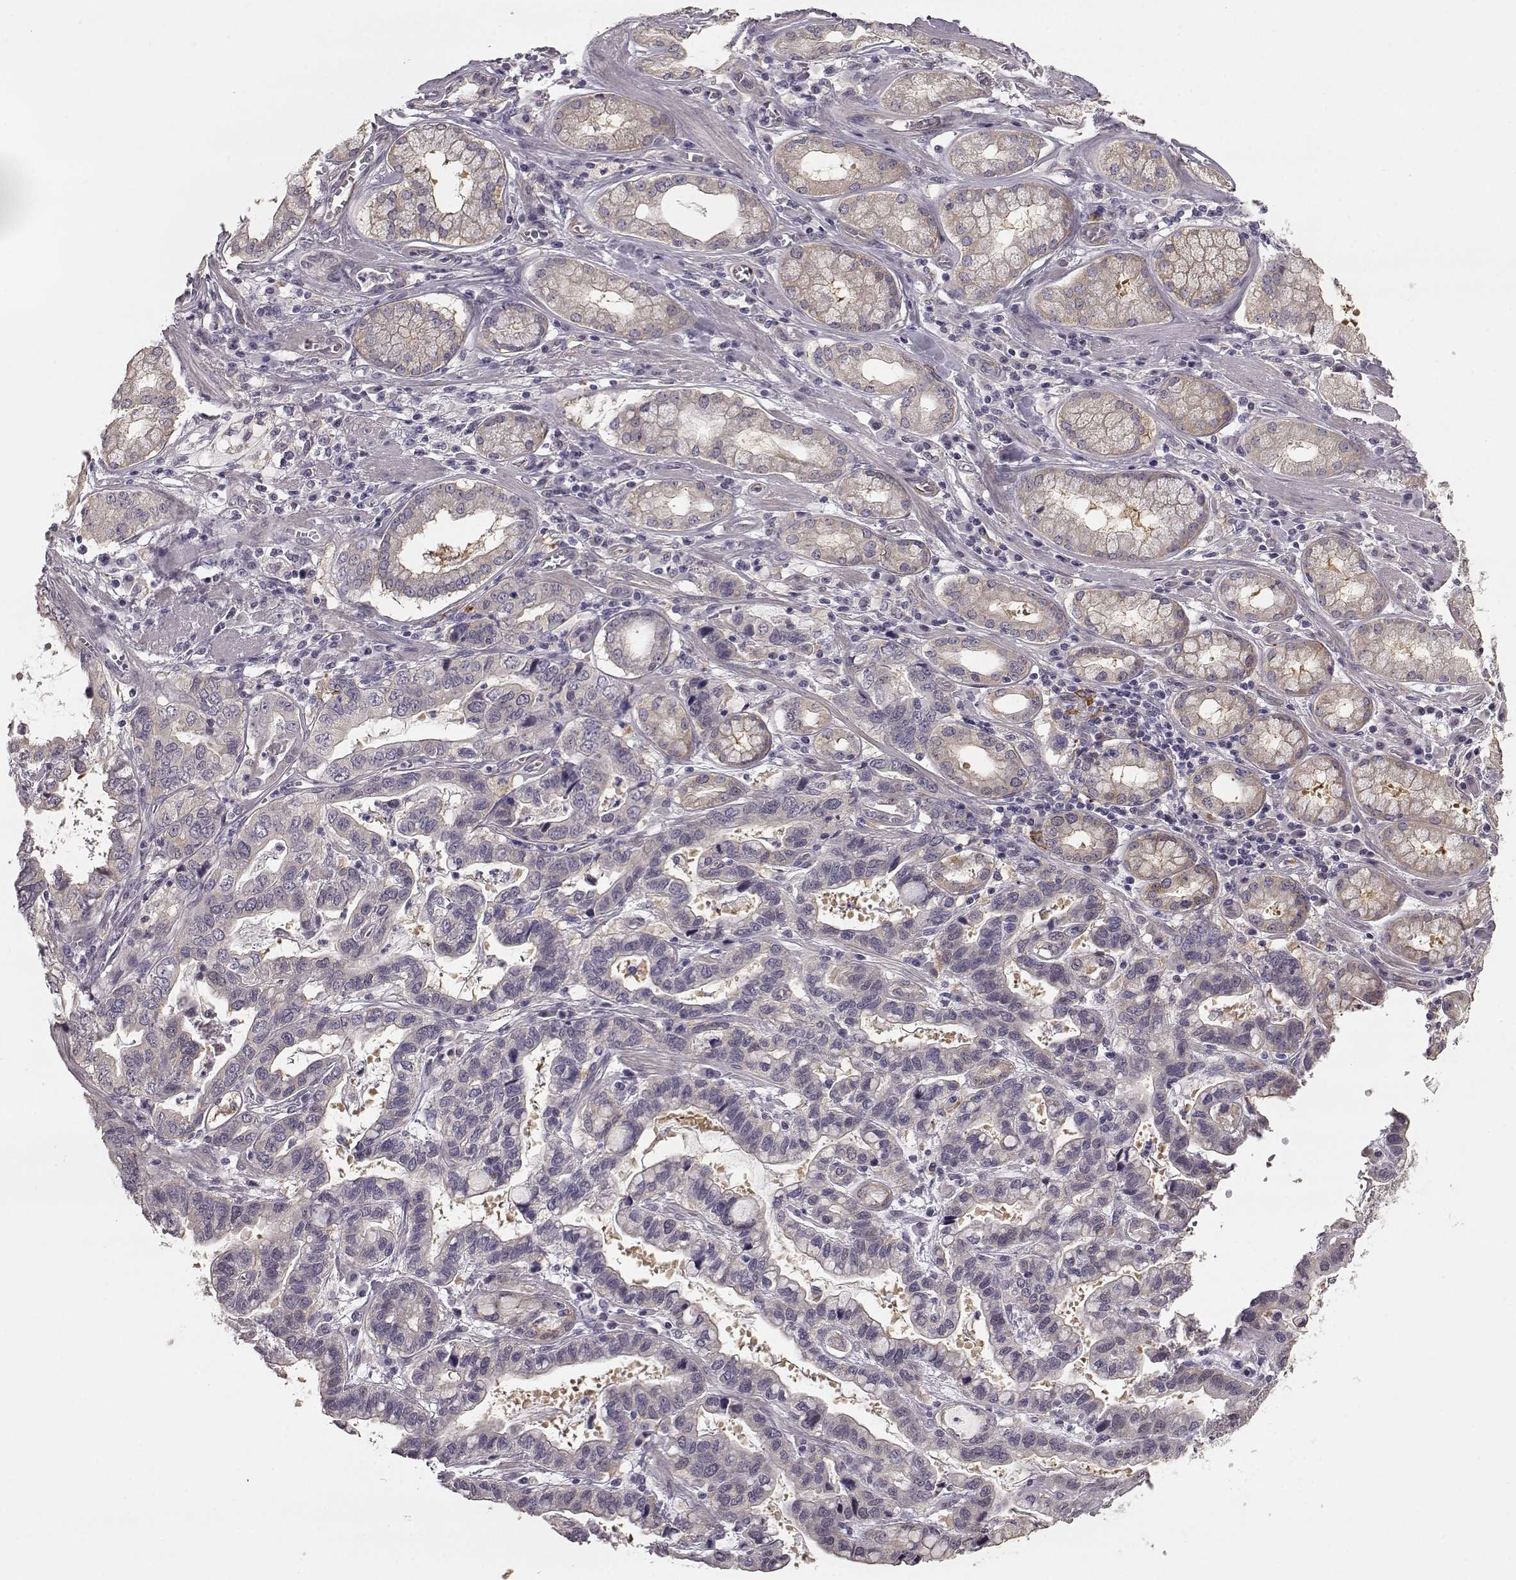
{"staining": {"intensity": "negative", "quantity": "none", "location": "none"}, "tissue": "stomach cancer", "cell_type": "Tumor cells", "image_type": "cancer", "snomed": [{"axis": "morphology", "description": "Adenocarcinoma, NOS"}, {"axis": "topography", "description": "Stomach, lower"}], "caption": "This is an immunohistochemistry histopathology image of human stomach cancer. There is no staining in tumor cells.", "gene": "GPR50", "patient": {"sex": "female", "age": 76}}